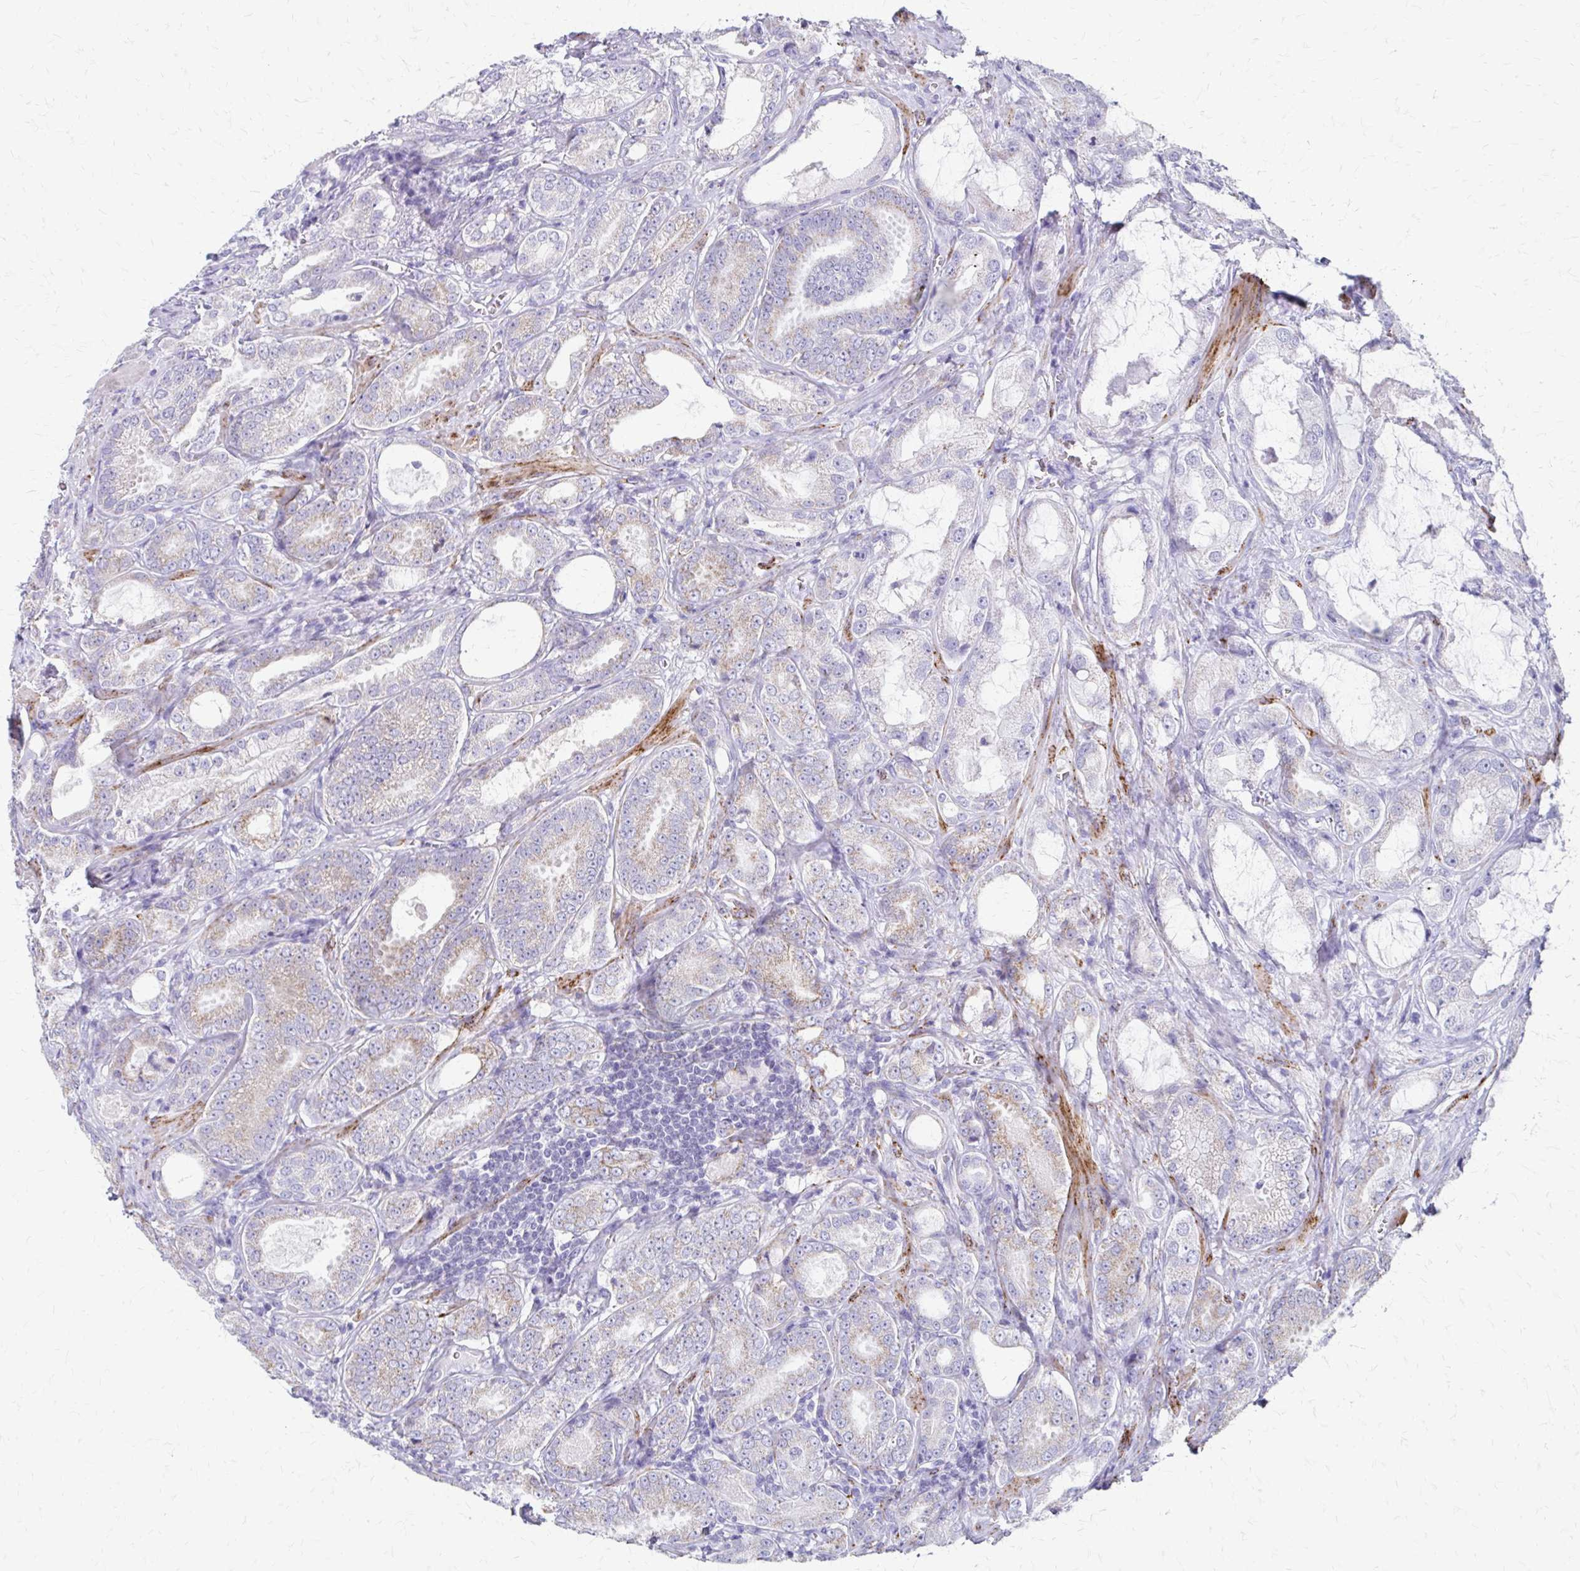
{"staining": {"intensity": "weak", "quantity": "25%-75%", "location": "cytoplasmic/membranous"}, "tissue": "prostate cancer", "cell_type": "Tumor cells", "image_type": "cancer", "snomed": [{"axis": "morphology", "description": "Adenocarcinoma, High grade"}, {"axis": "topography", "description": "Prostate"}], "caption": "Tumor cells demonstrate low levels of weak cytoplasmic/membranous staining in approximately 25%-75% of cells in prostate cancer. Nuclei are stained in blue.", "gene": "ZSCAN5B", "patient": {"sex": "male", "age": 64}}